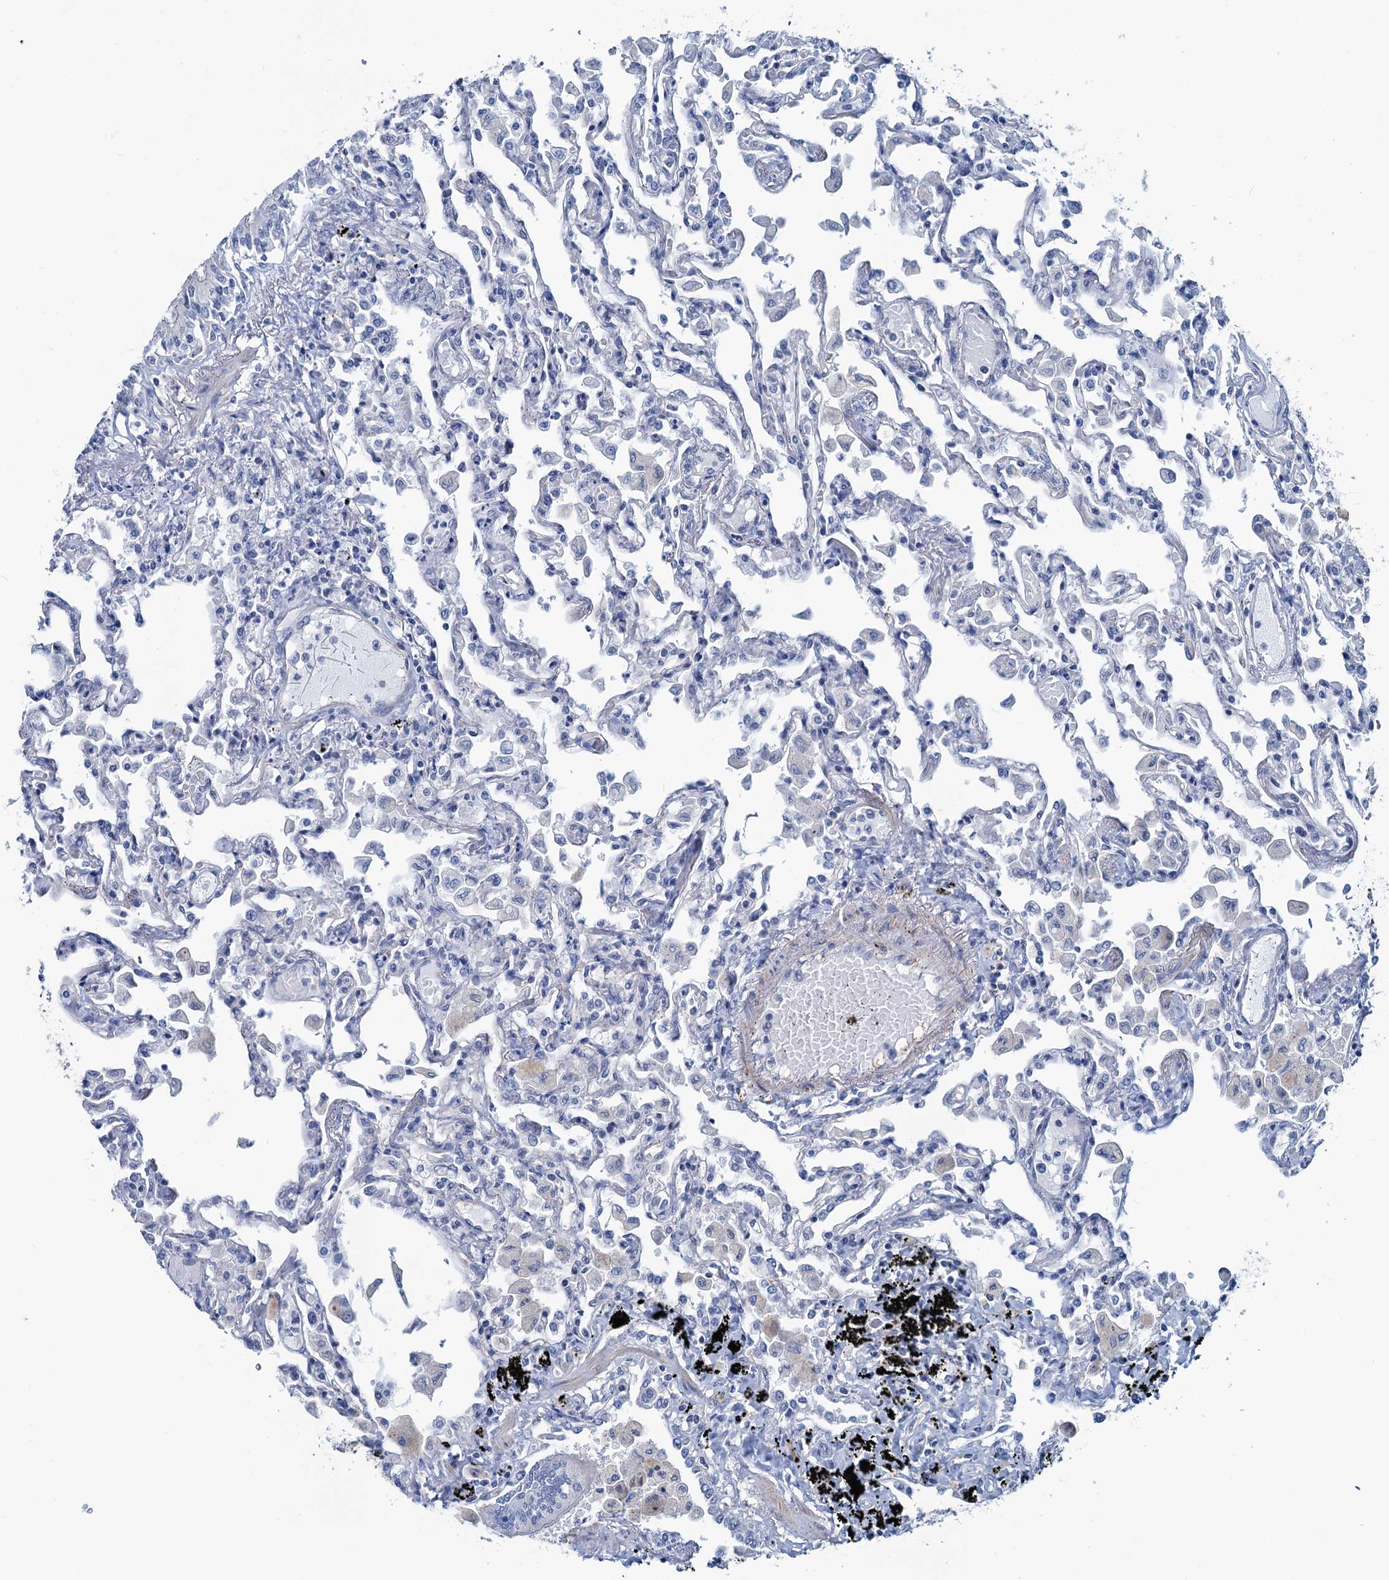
{"staining": {"intensity": "negative", "quantity": "none", "location": "none"}, "tissue": "lung", "cell_type": "Alveolar cells", "image_type": "normal", "snomed": [{"axis": "morphology", "description": "Normal tissue, NOS"}, {"axis": "topography", "description": "Bronchus"}, {"axis": "topography", "description": "Lung"}], "caption": "A micrograph of lung stained for a protein shows no brown staining in alveolar cells.", "gene": "SLC1A3", "patient": {"sex": "female", "age": 49}}